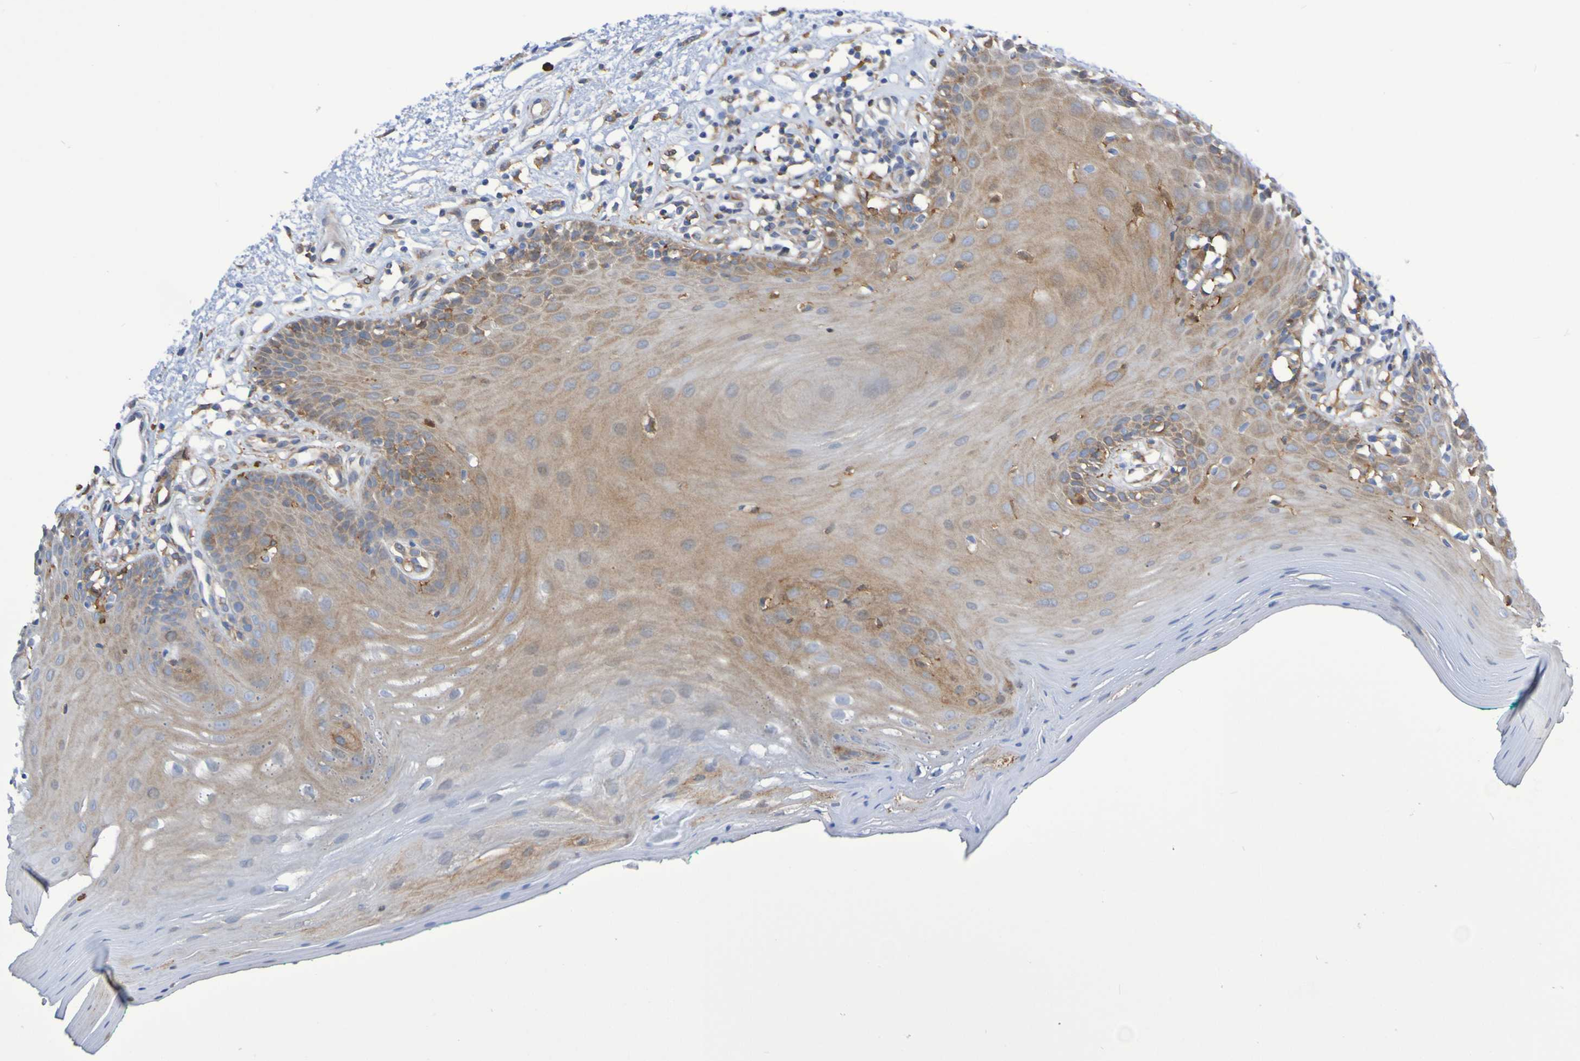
{"staining": {"intensity": "moderate", "quantity": ">75%", "location": "cytoplasmic/membranous"}, "tissue": "oral mucosa", "cell_type": "Squamous epithelial cells", "image_type": "normal", "snomed": [{"axis": "morphology", "description": "Normal tissue, NOS"}, {"axis": "topography", "description": "Skeletal muscle"}, {"axis": "topography", "description": "Oral tissue"}], "caption": "Oral mucosa stained with DAB (3,3'-diaminobenzidine) immunohistochemistry exhibits medium levels of moderate cytoplasmic/membranous expression in about >75% of squamous epithelial cells.", "gene": "SCRG1", "patient": {"sex": "male", "age": 58}}